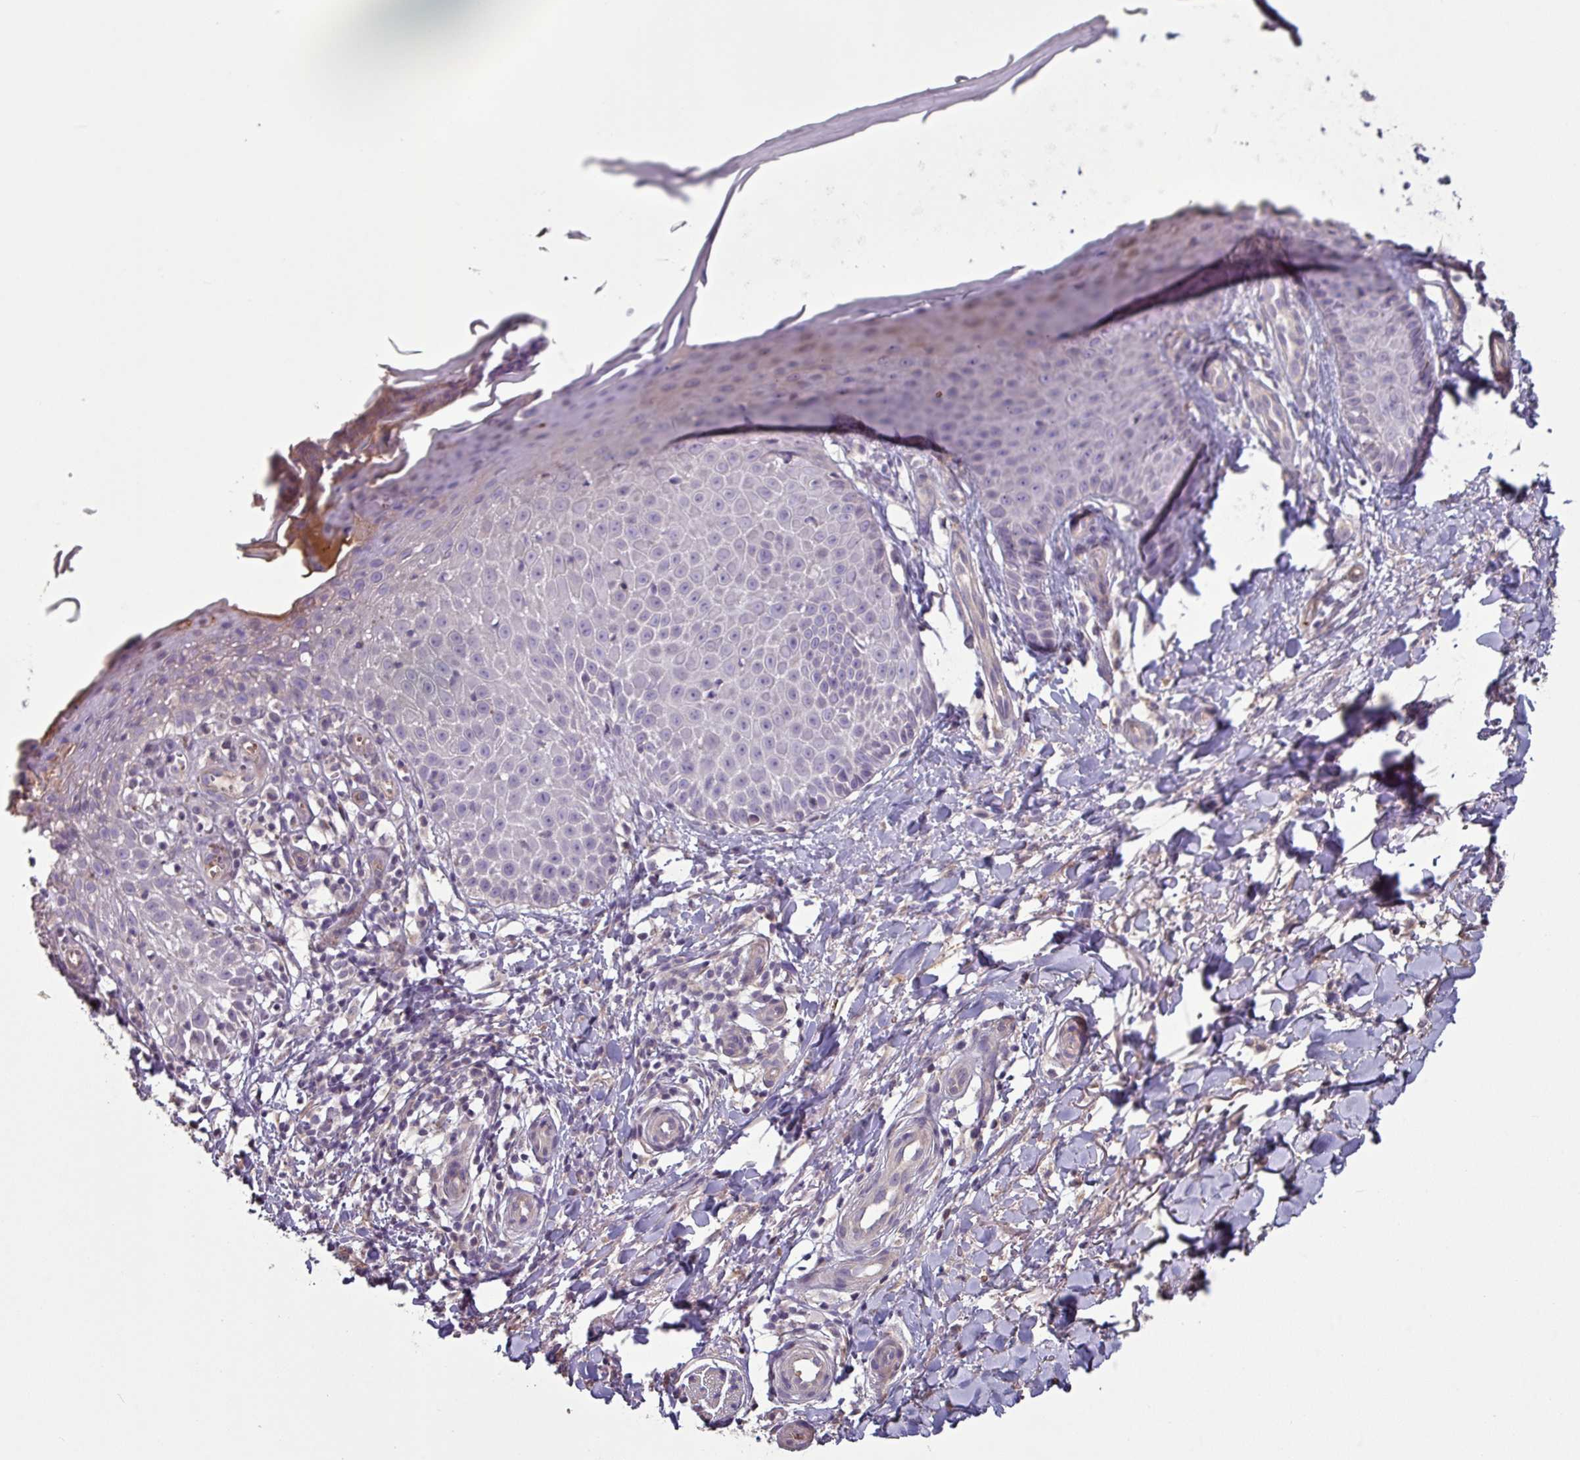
{"staining": {"intensity": "negative", "quantity": "none", "location": "none"}, "tissue": "skin", "cell_type": "Fibroblasts", "image_type": "normal", "snomed": [{"axis": "morphology", "description": "Normal tissue, NOS"}, {"axis": "topography", "description": "Skin"}], "caption": "A photomicrograph of skin stained for a protein reveals no brown staining in fibroblasts. Brightfield microscopy of immunohistochemistry (IHC) stained with DAB (brown) and hematoxylin (blue), captured at high magnification.", "gene": "NHSL2", "patient": {"sex": "male", "age": 81}}